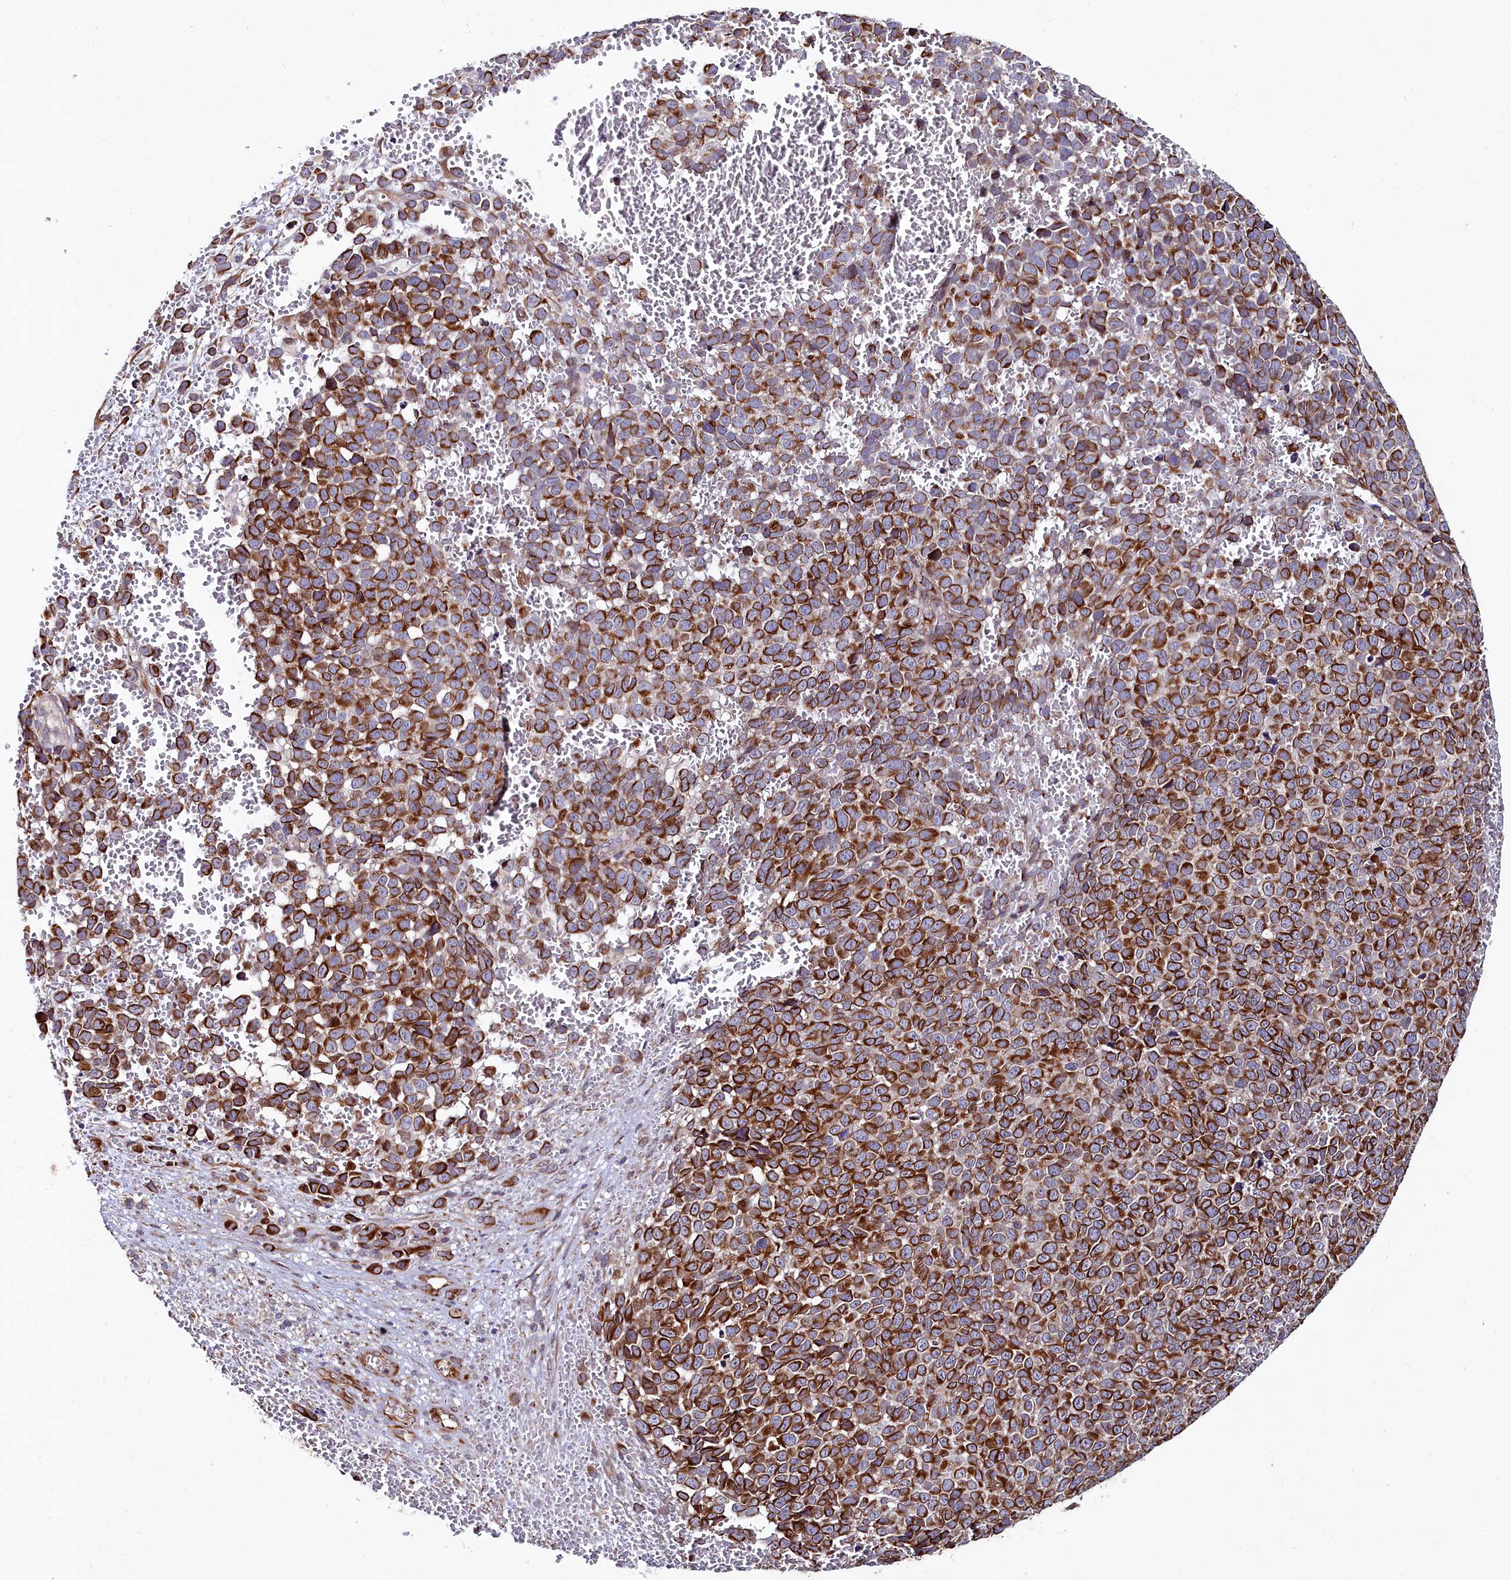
{"staining": {"intensity": "strong", "quantity": ">75%", "location": "cytoplasmic/membranous"}, "tissue": "melanoma", "cell_type": "Tumor cells", "image_type": "cancer", "snomed": [{"axis": "morphology", "description": "Malignant melanoma, NOS"}, {"axis": "topography", "description": "Nose, NOS"}], "caption": "Human melanoma stained with a protein marker shows strong staining in tumor cells.", "gene": "C4orf19", "patient": {"sex": "female", "age": 48}}